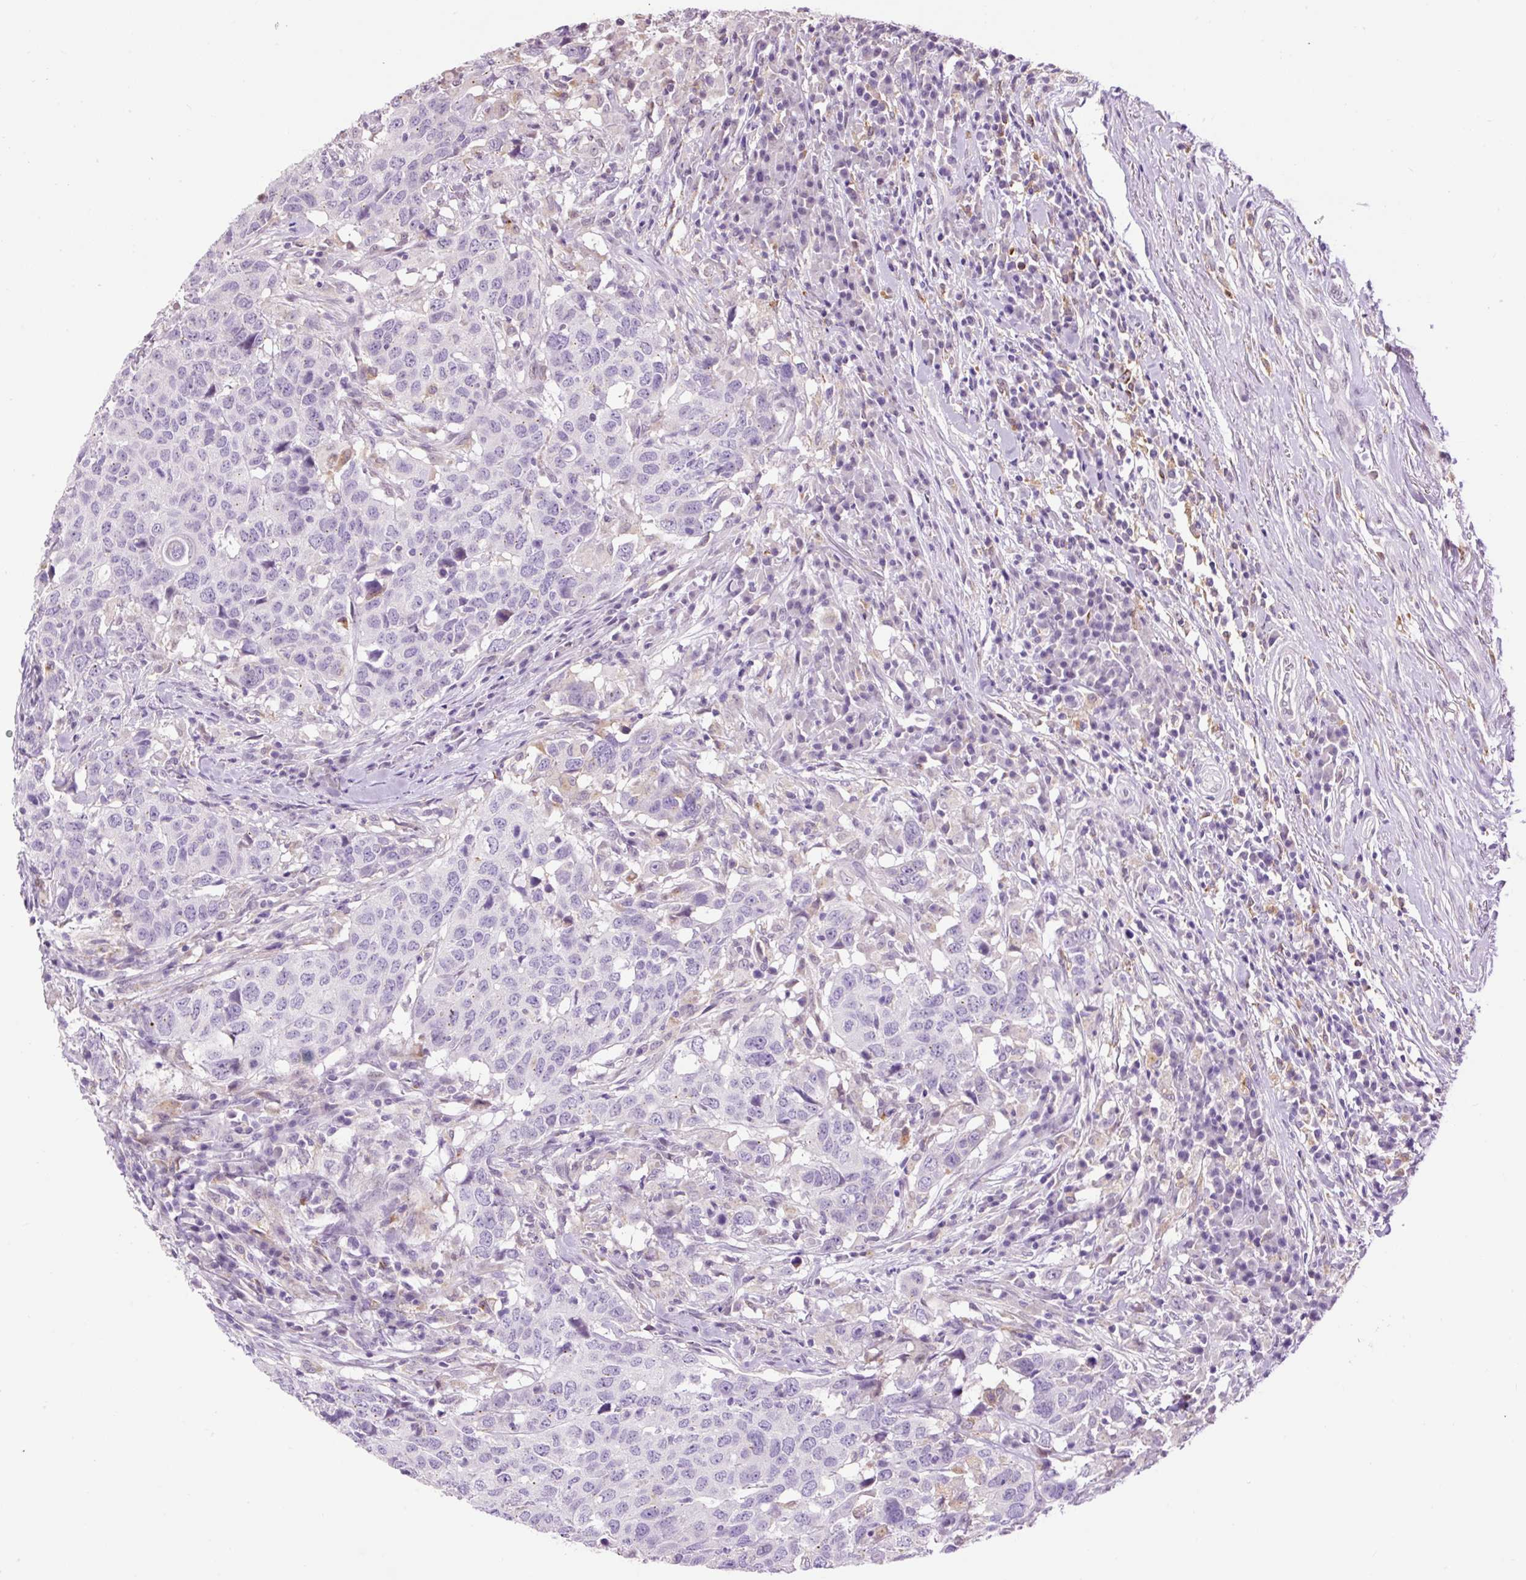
{"staining": {"intensity": "negative", "quantity": "none", "location": "none"}, "tissue": "head and neck cancer", "cell_type": "Tumor cells", "image_type": "cancer", "snomed": [{"axis": "morphology", "description": "Normal tissue, NOS"}, {"axis": "morphology", "description": "Squamous cell carcinoma, NOS"}, {"axis": "topography", "description": "Skeletal muscle"}, {"axis": "topography", "description": "Vascular tissue"}, {"axis": "topography", "description": "Peripheral nerve tissue"}, {"axis": "topography", "description": "Head-Neck"}], "caption": "IHC image of squamous cell carcinoma (head and neck) stained for a protein (brown), which displays no expression in tumor cells.", "gene": "LY86", "patient": {"sex": "male", "age": 66}}